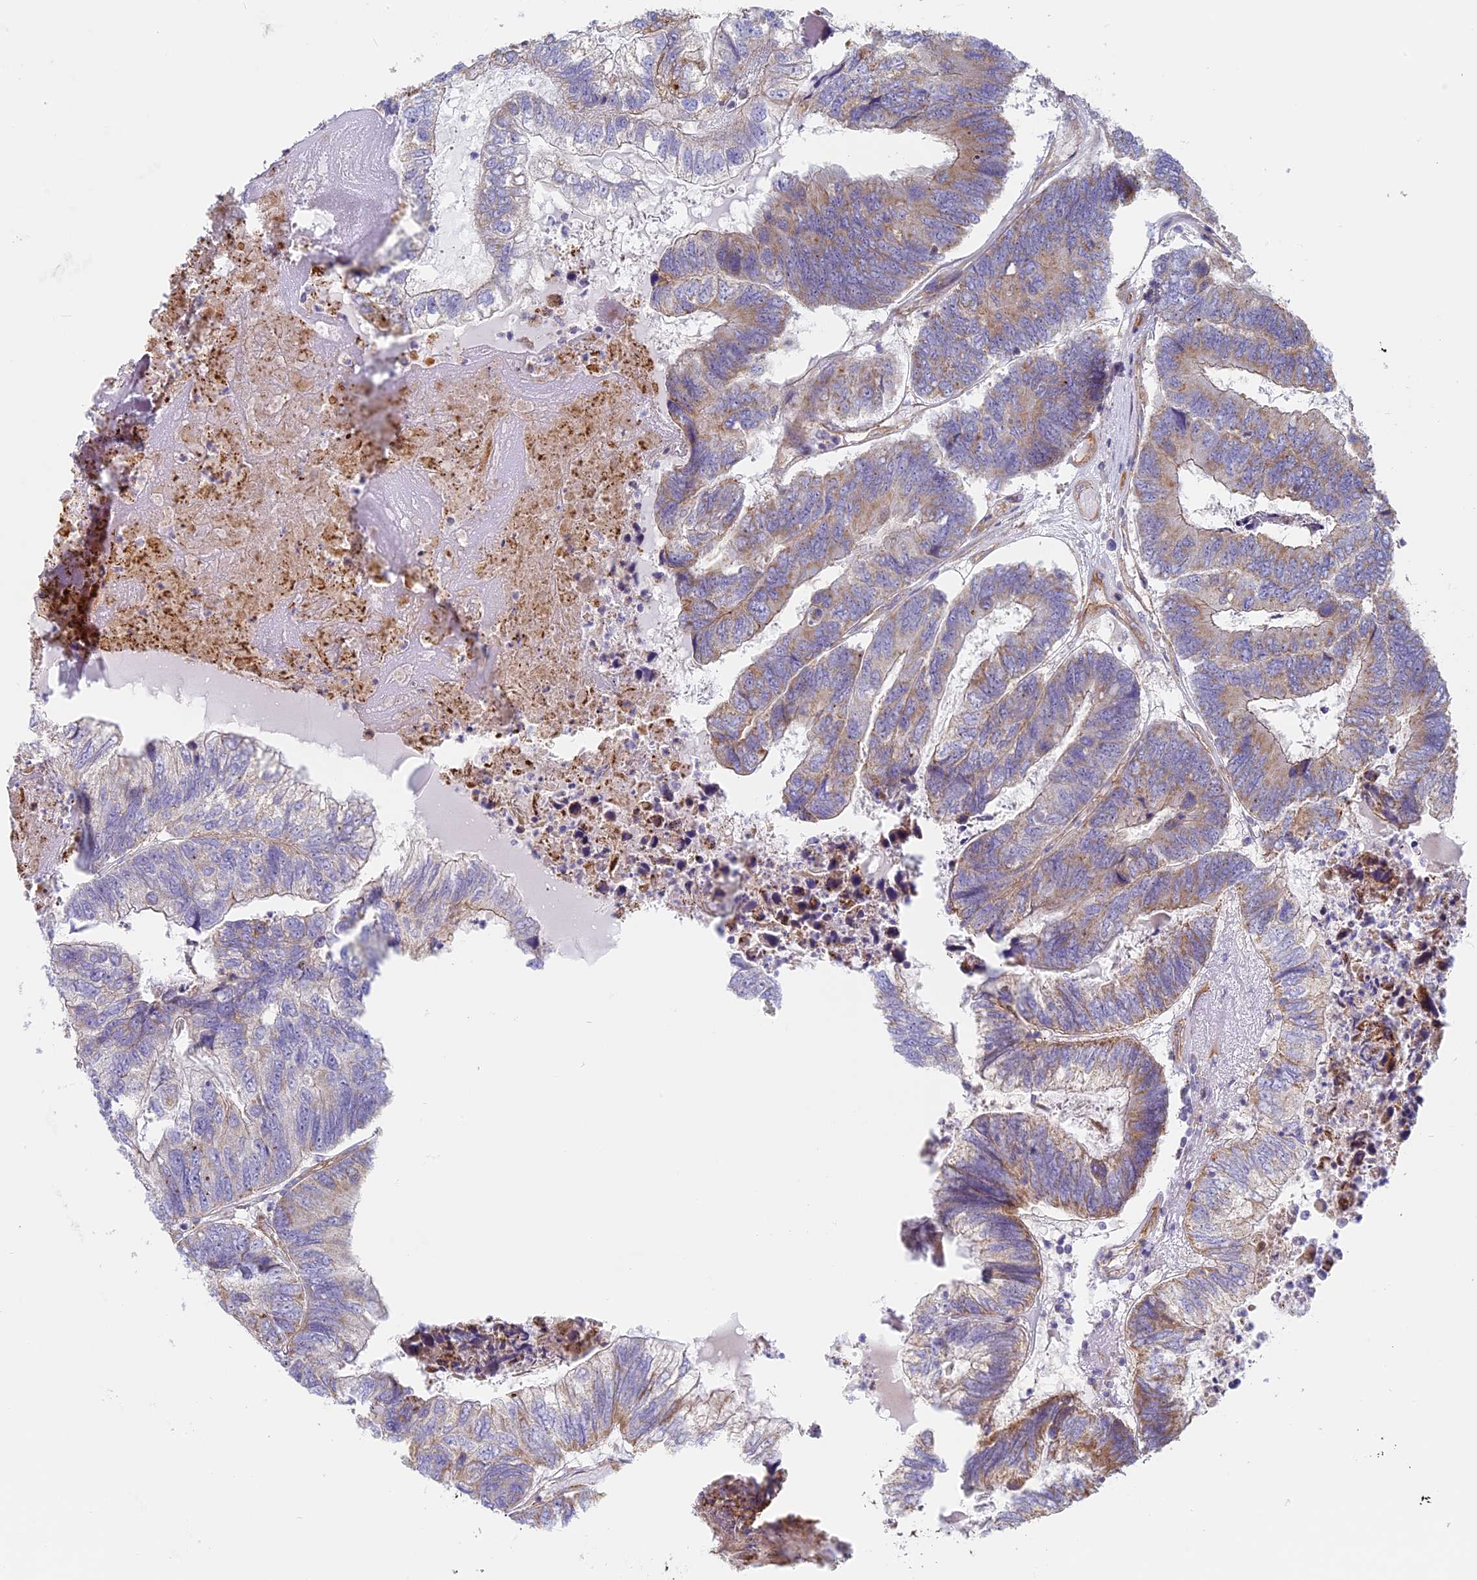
{"staining": {"intensity": "moderate", "quantity": "<25%", "location": "cytoplasmic/membranous"}, "tissue": "colorectal cancer", "cell_type": "Tumor cells", "image_type": "cancer", "snomed": [{"axis": "morphology", "description": "Adenocarcinoma, NOS"}, {"axis": "topography", "description": "Colon"}], "caption": "This histopathology image reveals immunohistochemistry (IHC) staining of colorectal cancer (adenocarcinoma), with low moderate cytoplasmic/membranous positivity in about <25% of tumor cells.", "gene": "DDA1", "patient": {"sex": "female", "age": 67}}